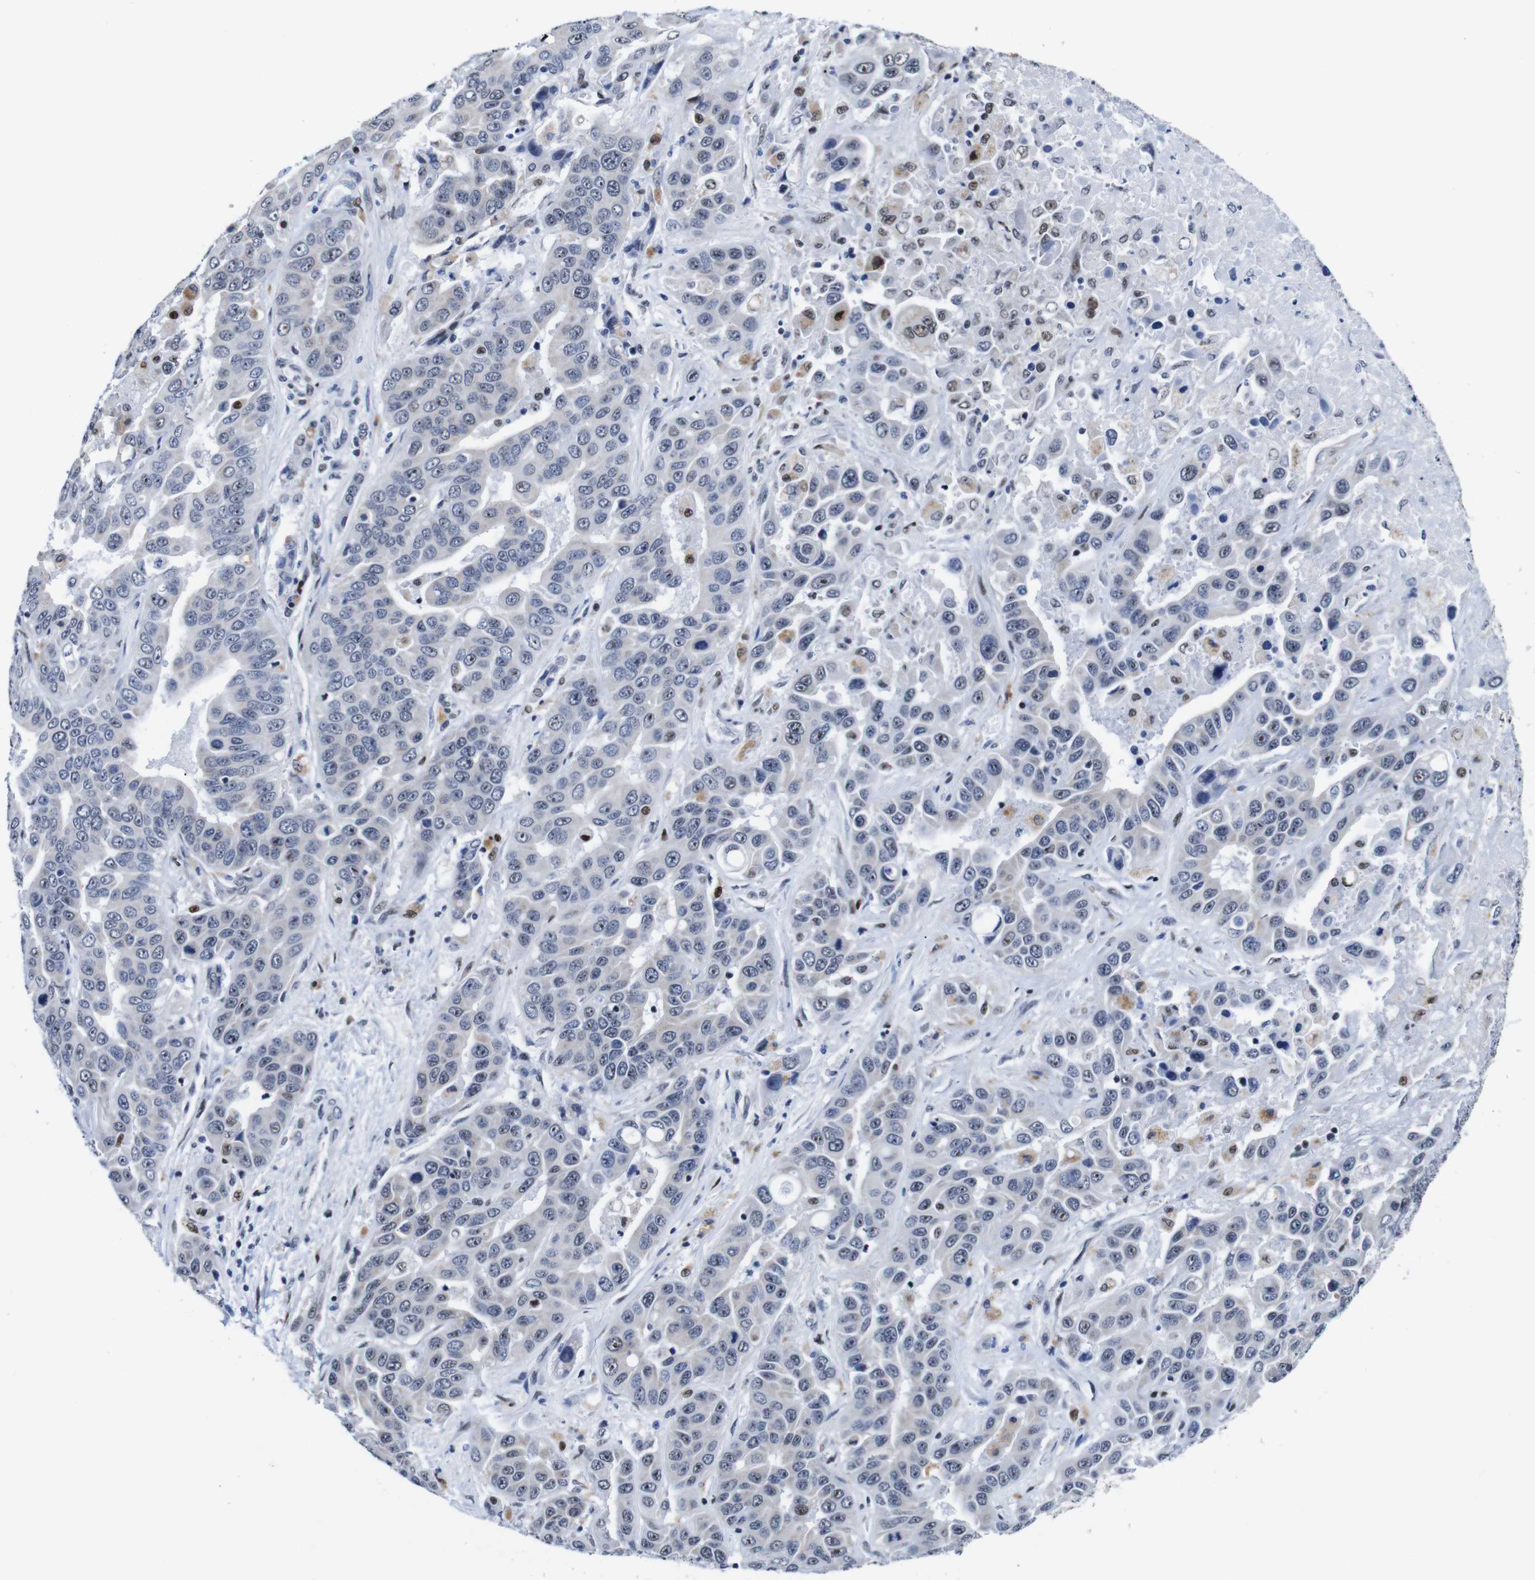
{"staining": {"intensity": "negative", "quantity": "none", "location": "none"}, "tissue": "liver cancer", "cell_type": "Tumor cells", "image_type": "cancer", "snomed": [{"axis": "morphology", "description": "Cholangiocarcinoma"}, {"axis": "topography", "description": "Liver"}], "caption": "This is an immunohistochemistry image of human liver cancer. There is no staining in tumor cells.", "gene": "GATA6", "patient": {"sex": "female", "age": 52}}